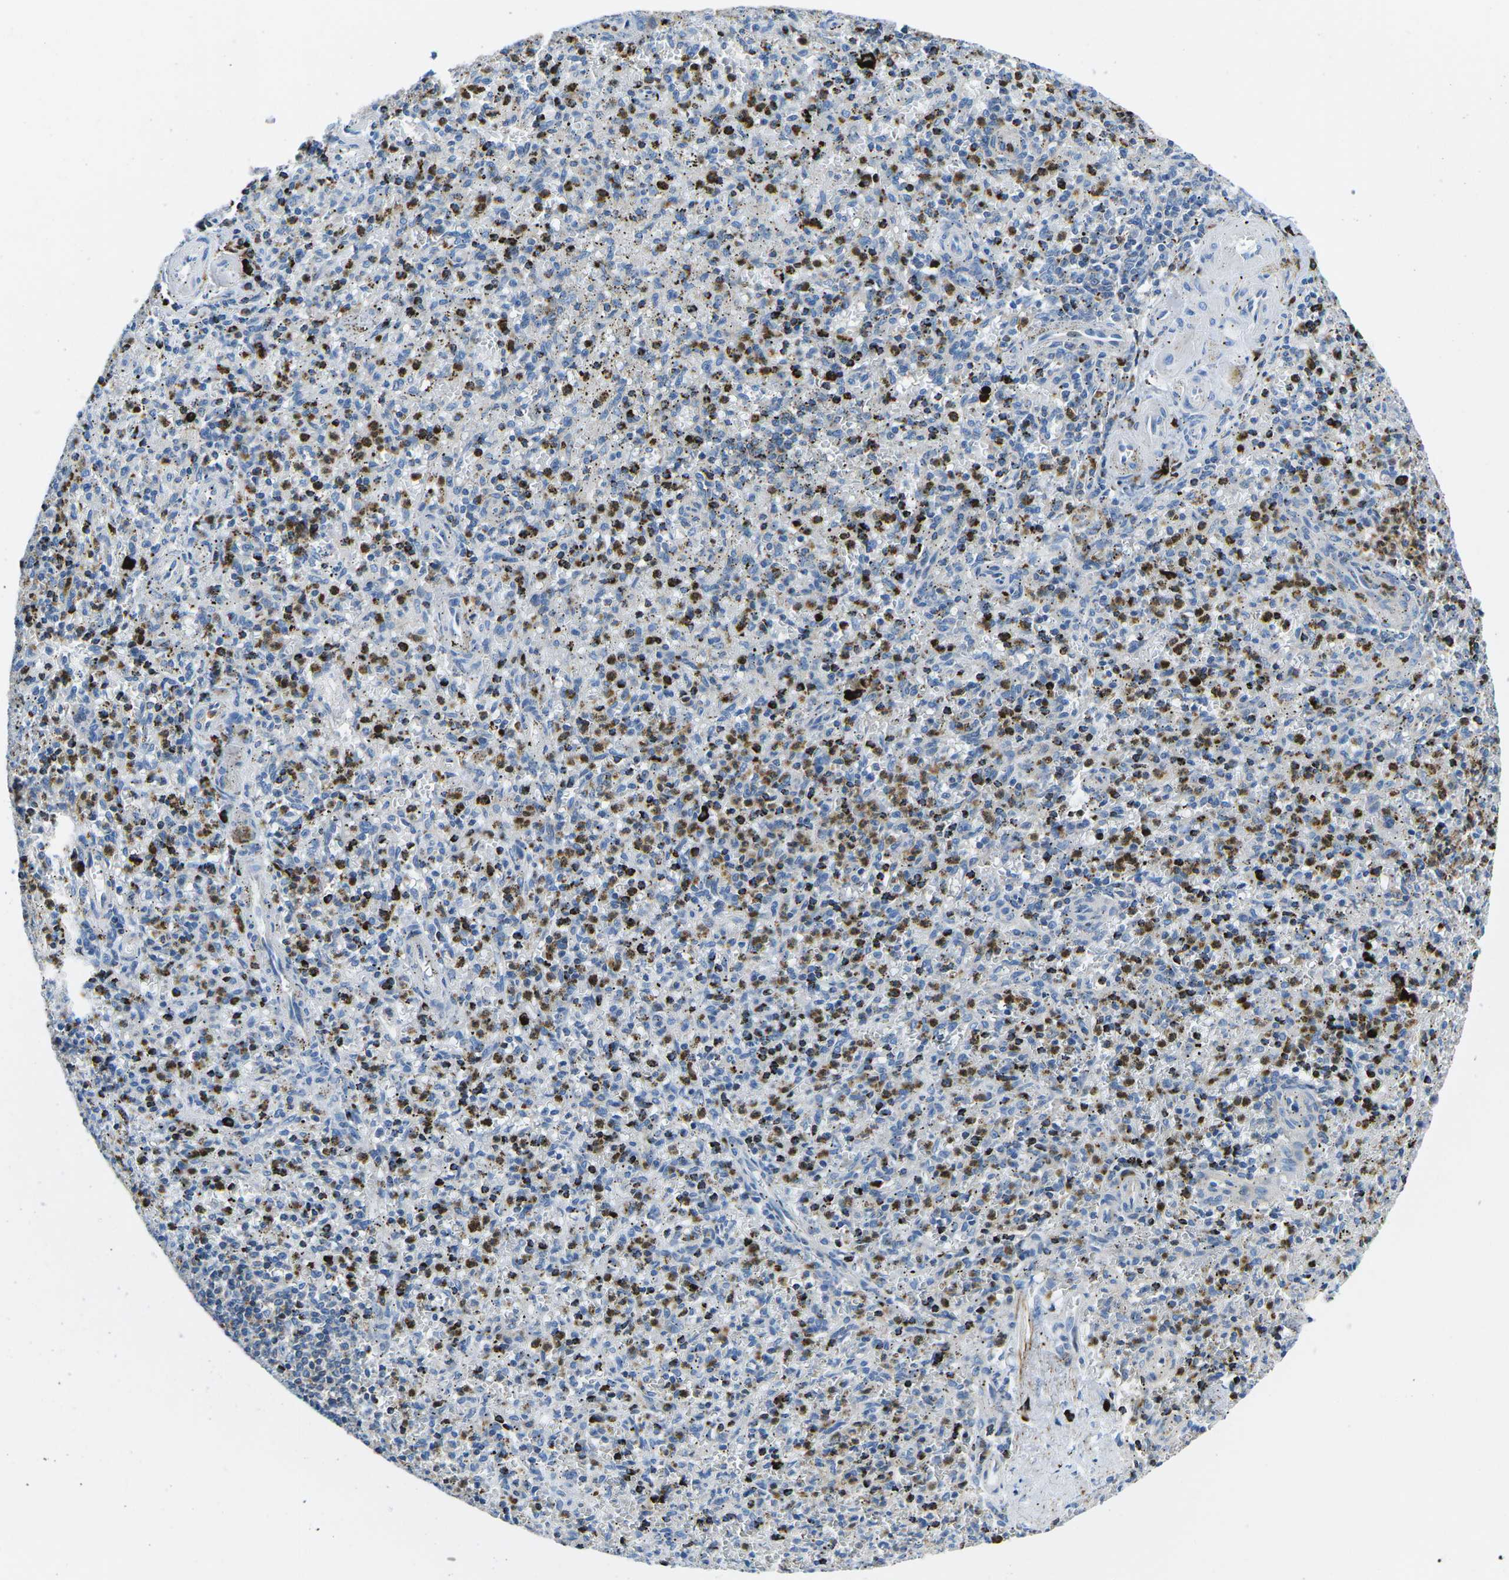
{"staining": {"intensity": "strong", "quantity": "25%-75%", "location": "cytoplasmic/membranous"}, "tissue": "spleen", "cell_type": "Cells in red pulp", "image_type": "normal", "snomed": [{"axis": "morphology", "description": "Normal tissue, NOS"}, {"axis": "topography", "description": "Spleen"}], "caption": "Immunohistochemistry (DAB) staining of unremarkable human spleen reveals strong cytoplasmic/membranous protein positivity in approximately 25%-75% of cells in red pulp. The staining is performed using DAB (3,3'-diaminobenzidine) brown chromogen to label protein expression. The nuclei are counter-stained blue using hematoxylin.", "gene": "MC4R", "patient": {"sex": "male", "age": 72}}